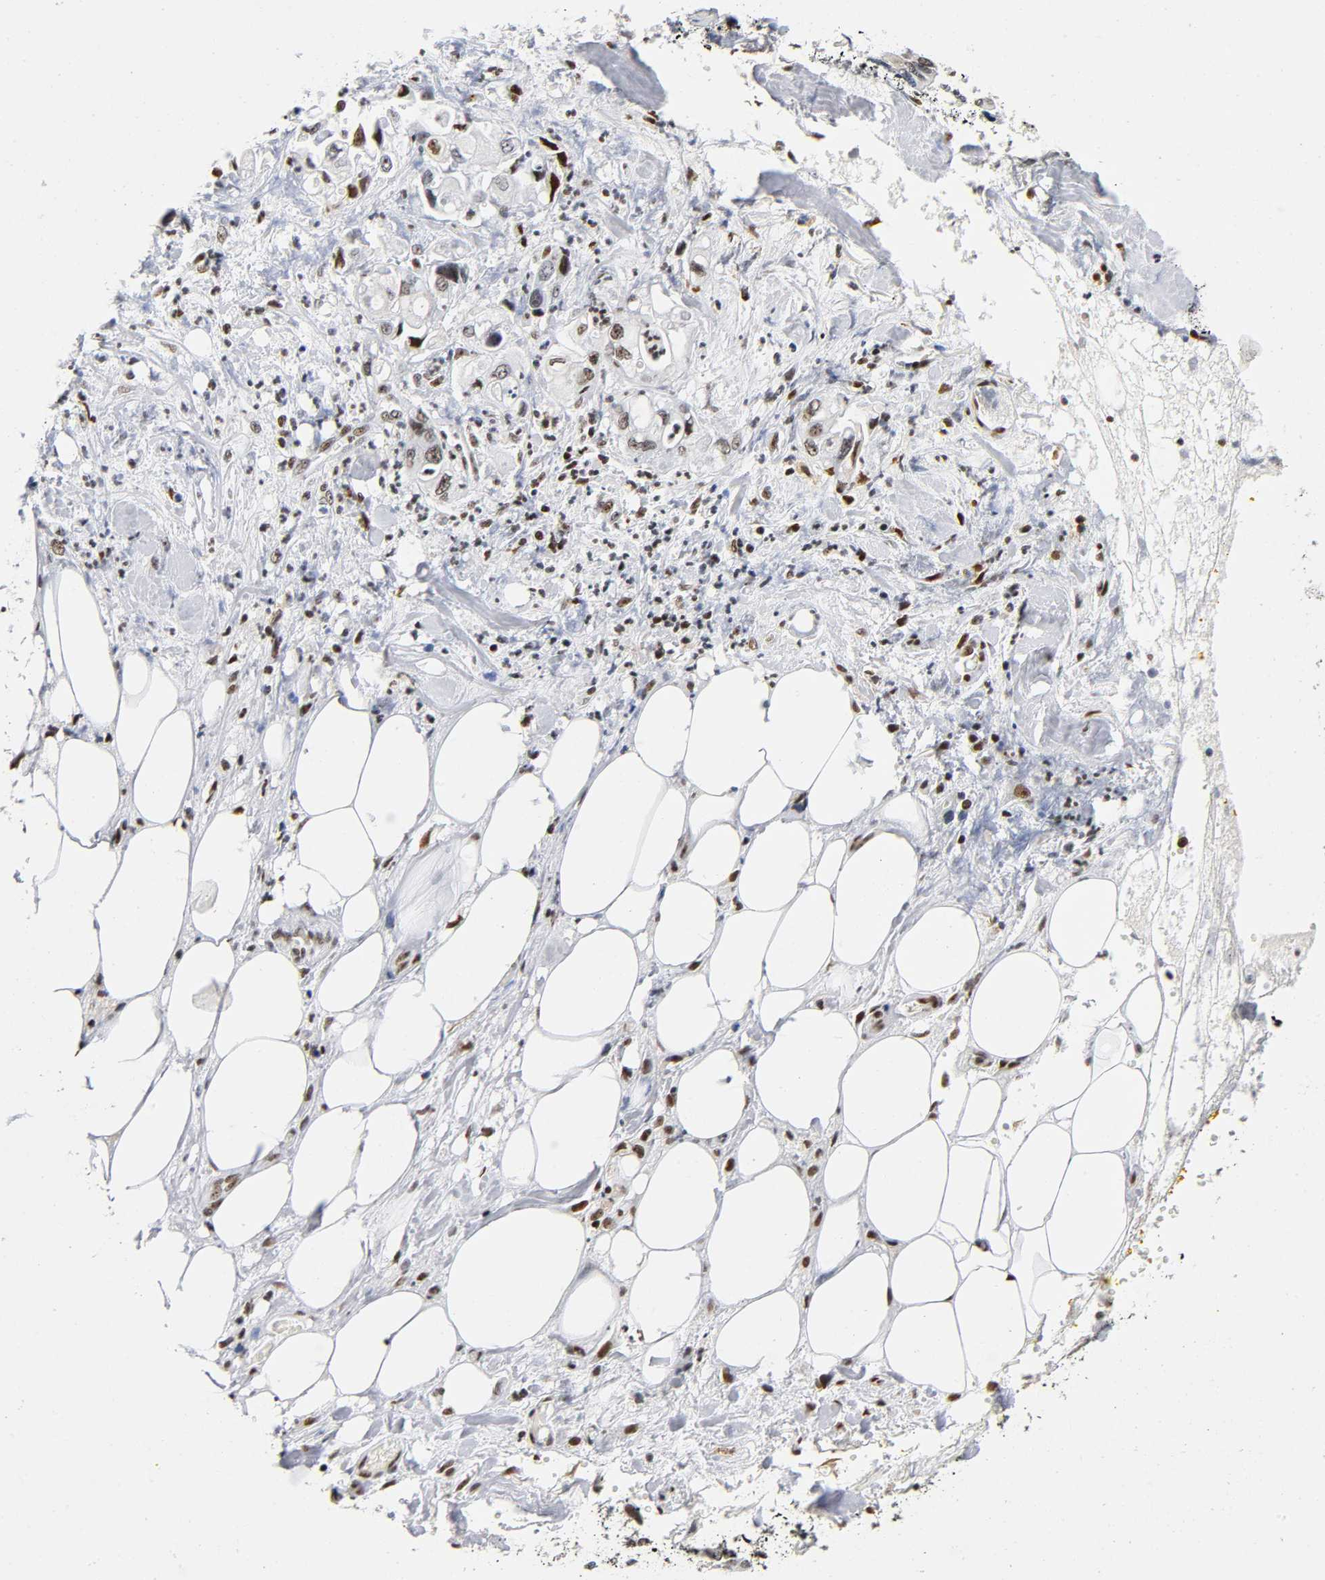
{"staining": {"intensity": "moderate", "quantity": ">75%", "location": "nuclear"}, "tissue": "pancreatic cancer", "cell_type": "Tumor cells", "image_type": "cancer", "snomed": [{"axis": "morphology", "description": "Adenocarcinoma, NOS"}, {"axis": "topography", "description": "Pancreas"}], "caption": "A micrograph of adenocarcinoma (pancreatic) stained for a protein exhibits moderate nuclear brown staining in tumor cells.", "gene": "UBTF", "patient": {"sex": "male", "age": 70}}